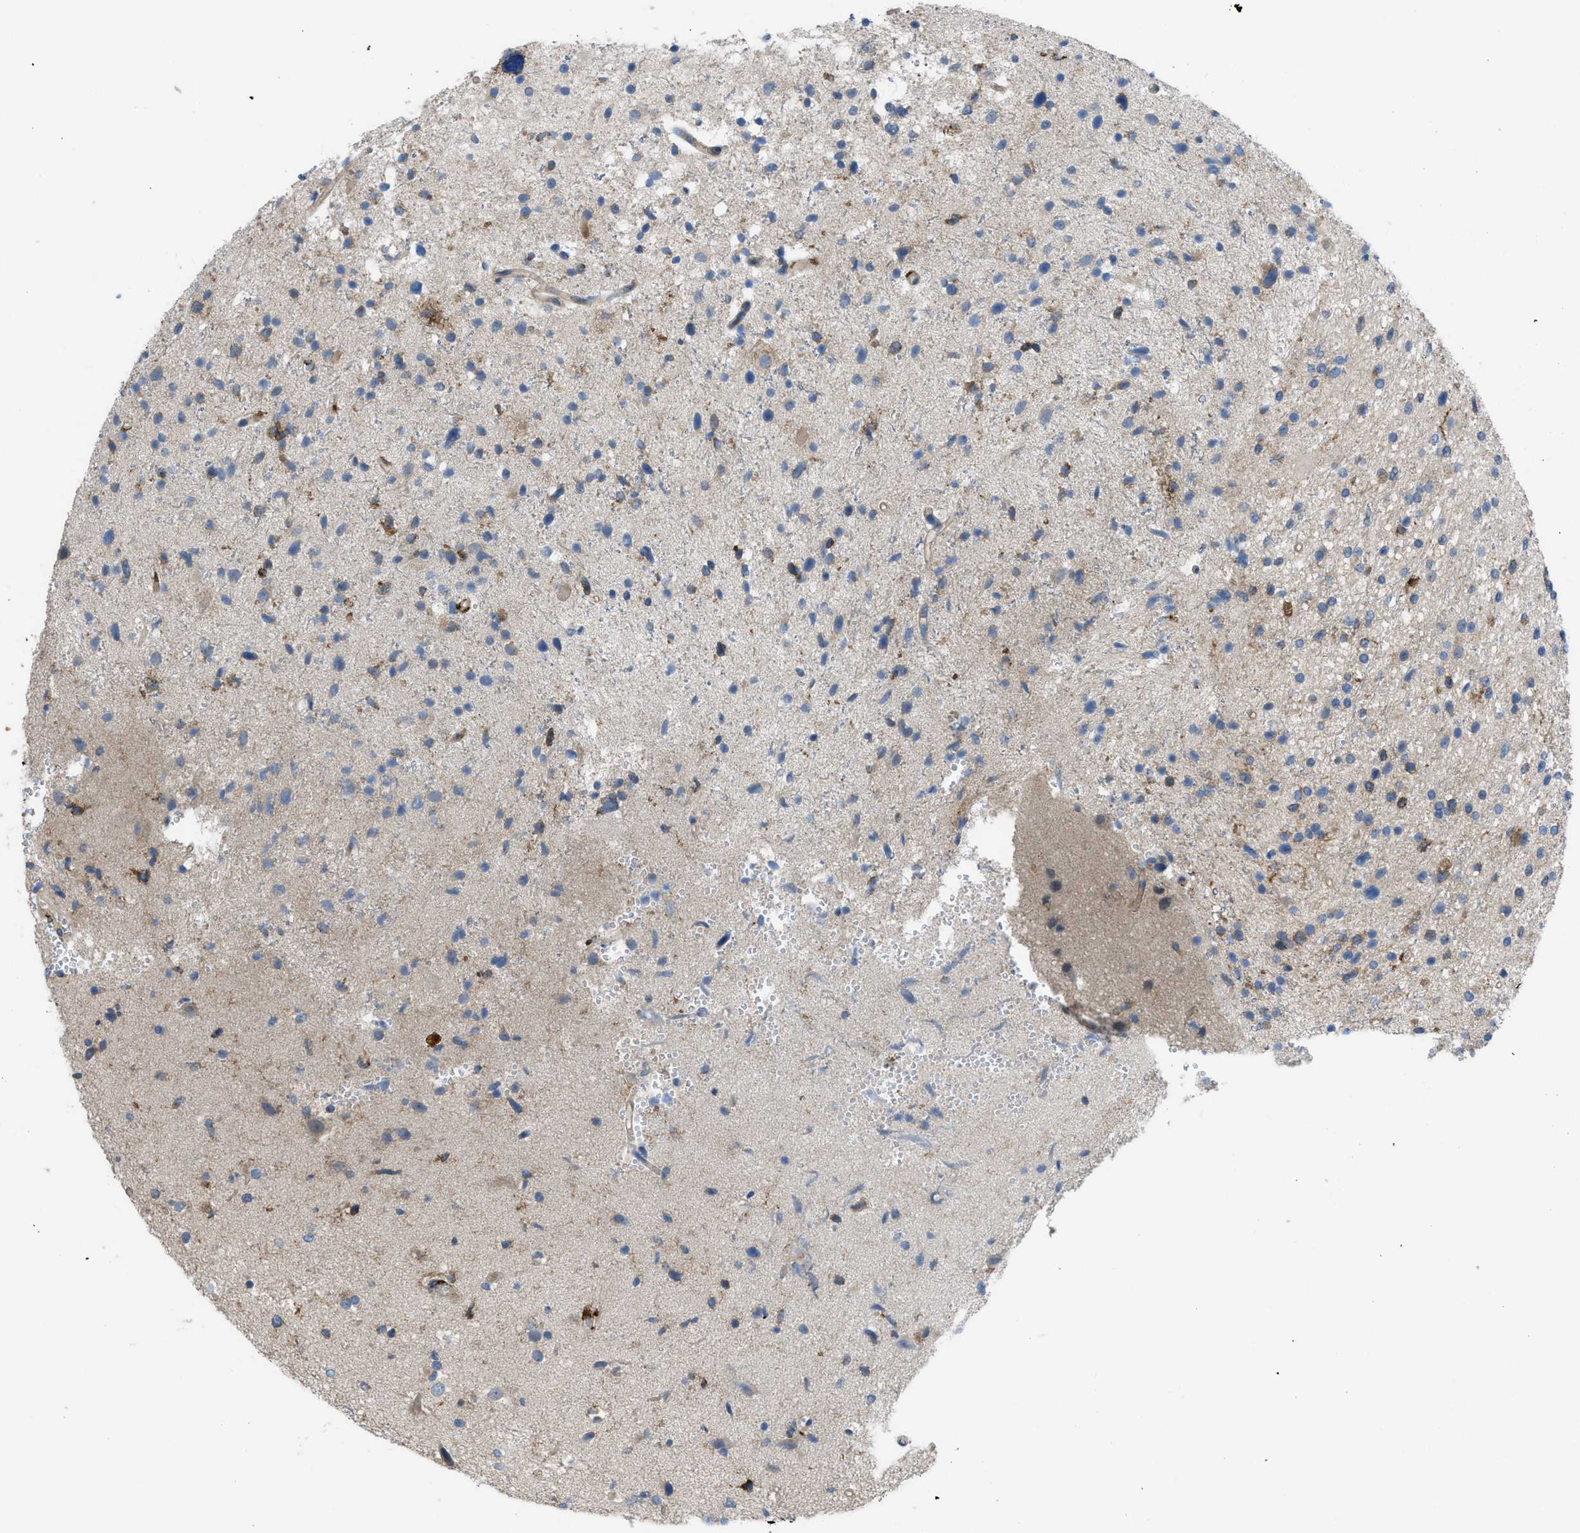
{"staining": {"intensity": "moderate", "quantity": "<25%", "location": "cytoplasmic/membranous"}, "tissue": "glioma", "cell_type": "Tumor cells", "image_type": "cancer", "snomed": [{"axis": "morphology", "description": "Glioma, malignant, High grade"}, {"axis": "topography", "description": "Brain"}], "caption": "Immunohistochemistry histopathology image of neoplastic tissue: malignant glioma (high-grade) stained using immunohistochemistry (IHC) displays low levels of moderate protein expression localized specifically in the cytoplasmic/membranous of tumor cells, appearing as a cytoplasmic/membranous brown color.", "gene": "EGFR", "patient": {"sex": "male", "age": 33}}